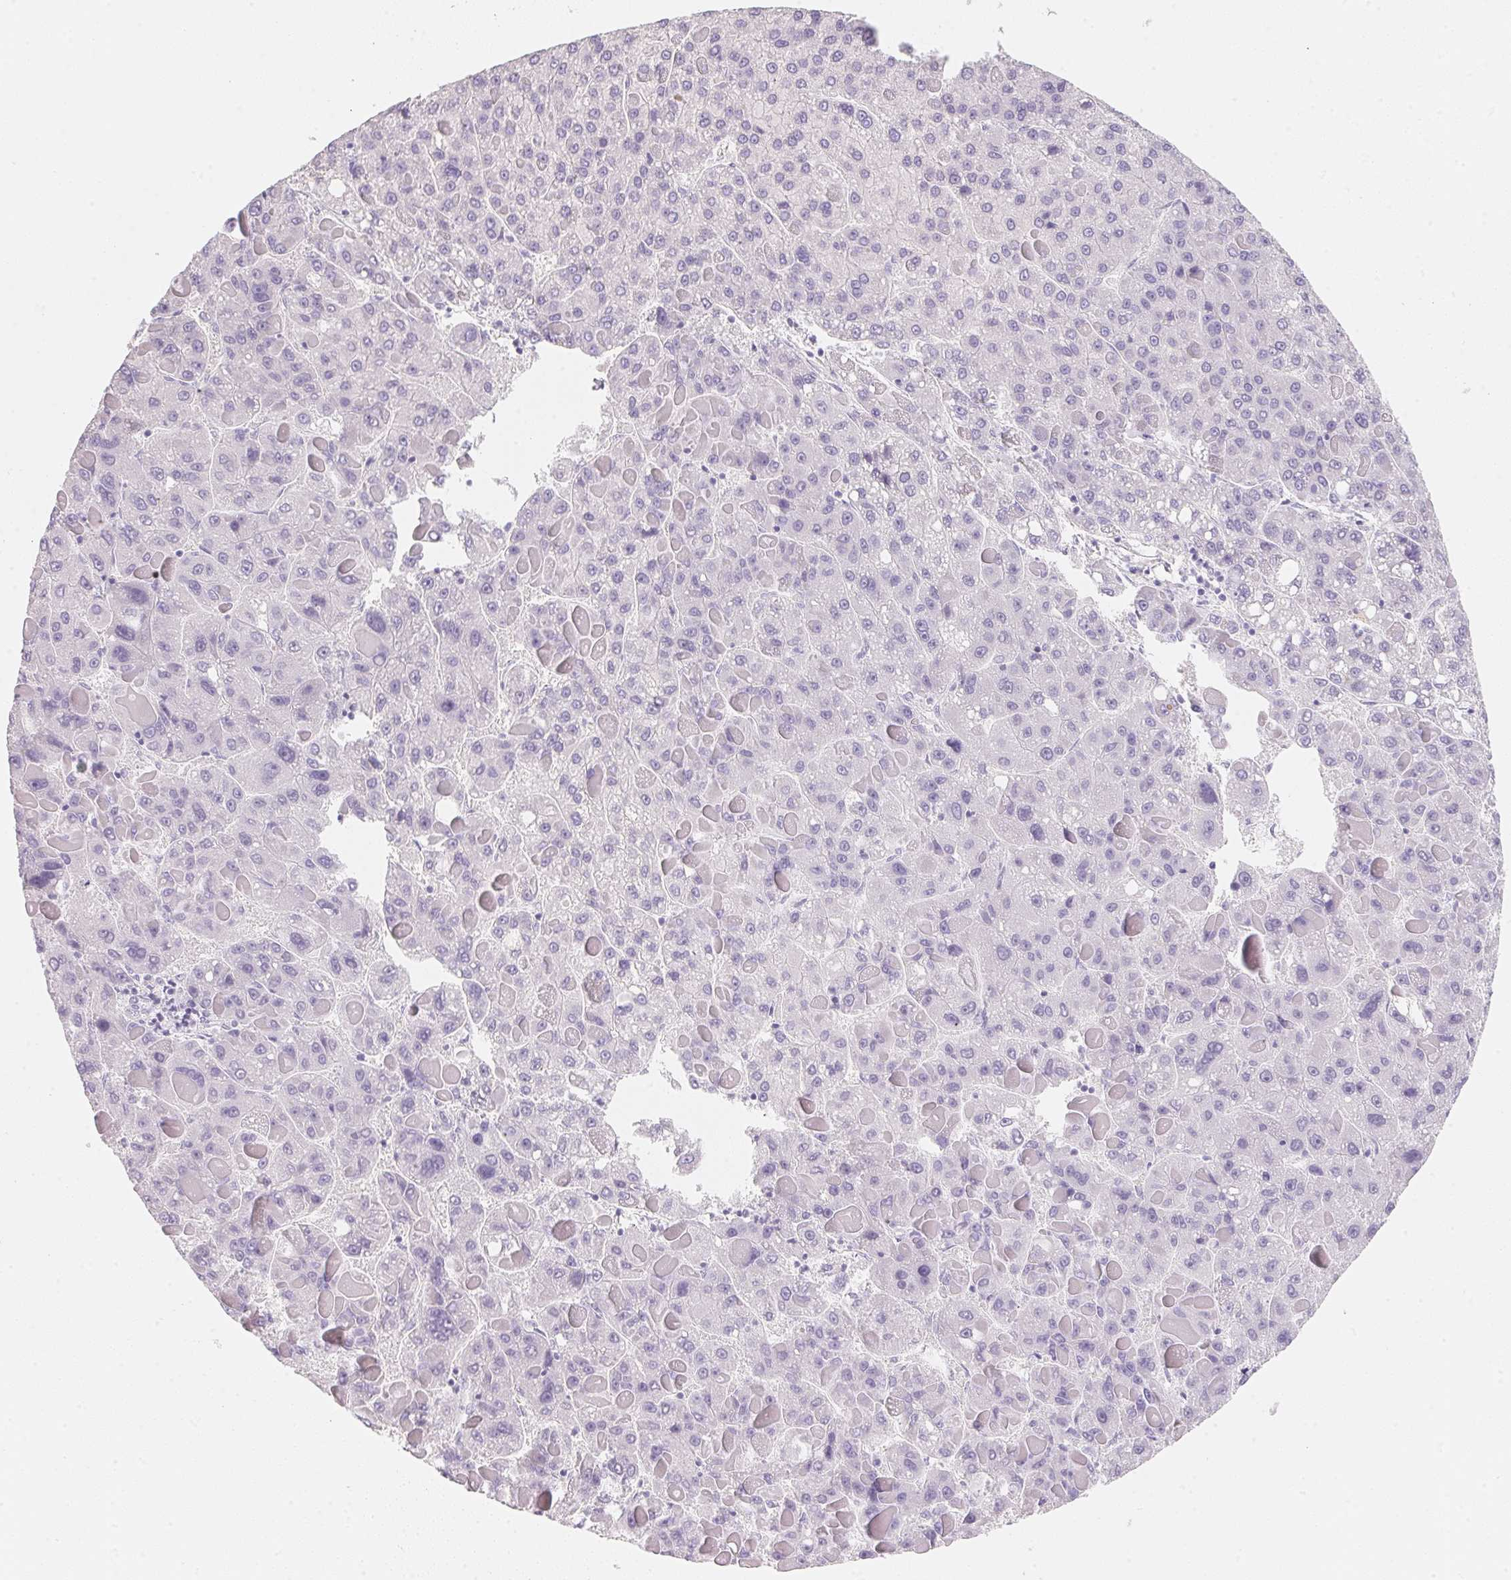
{"staining": {"intensity": "negative", "quantity": "none", "location": "none"}, "tissue": "liver cancer", "cell_type": "Tumor cells", "image_type": "cancer", "snomed": [{"axis": "morphology", "description": "Carcinoma, Hepatocellular, NOS"}, {"axis": "topography", "description": "Liver"}], "caption": "High magnification brightfield microscopy of liver cancer (hepatocellular carcinoma) stained with DAB (3,3'-diaminobenzidine) (brown) and counterstained with hematoxylin (blue): tumor cells show no significant expression. Nuclei are stained in blue.", "gene": "ACP3", "patient": {"sex": "female", "age": 82}}